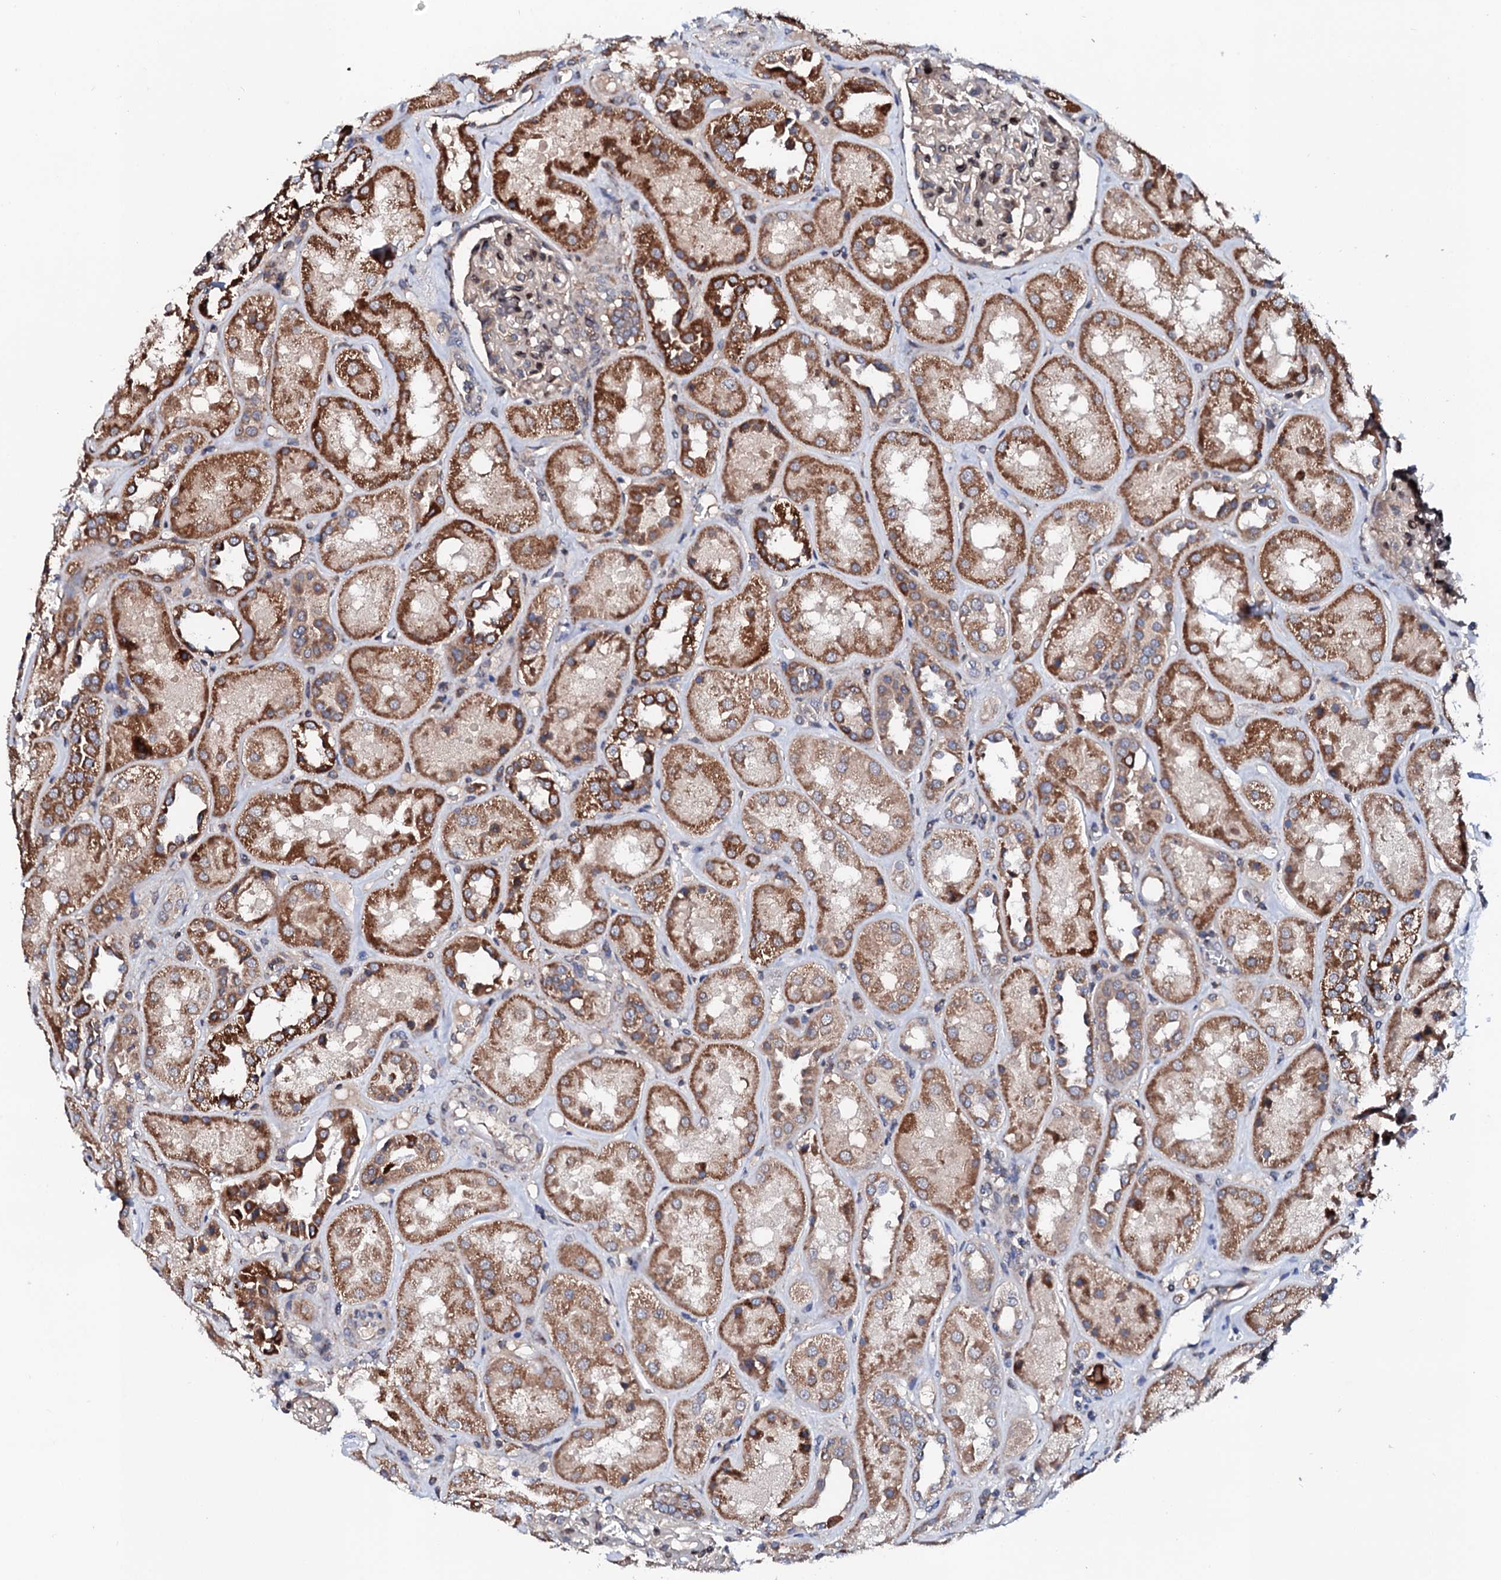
{"staining": {"intensity": "moderate", "quantity": "<25%", "location": "cytoplasmic/membranous,nuclear"}, "tissue": "kidney", "cell_type": "Cells in glomeruli", "image_type": "normal", "snomed": [{"axis": "morphology", "description": "Normal tissue, NOS"}, {"axis": "topography", "description": "Kidney"}], "caption": "Immunohistochemical staining of unremarkable kidney shows <25% levels of moderate cytoplasmic/membranous,nuclear protein expression in approximately <25% of cells in glomeruli. (Brightfield microscopy of DAB IHC at high magnification).", "gene": "UBE3C", "patient": {"sex": "male", "age": 70}}